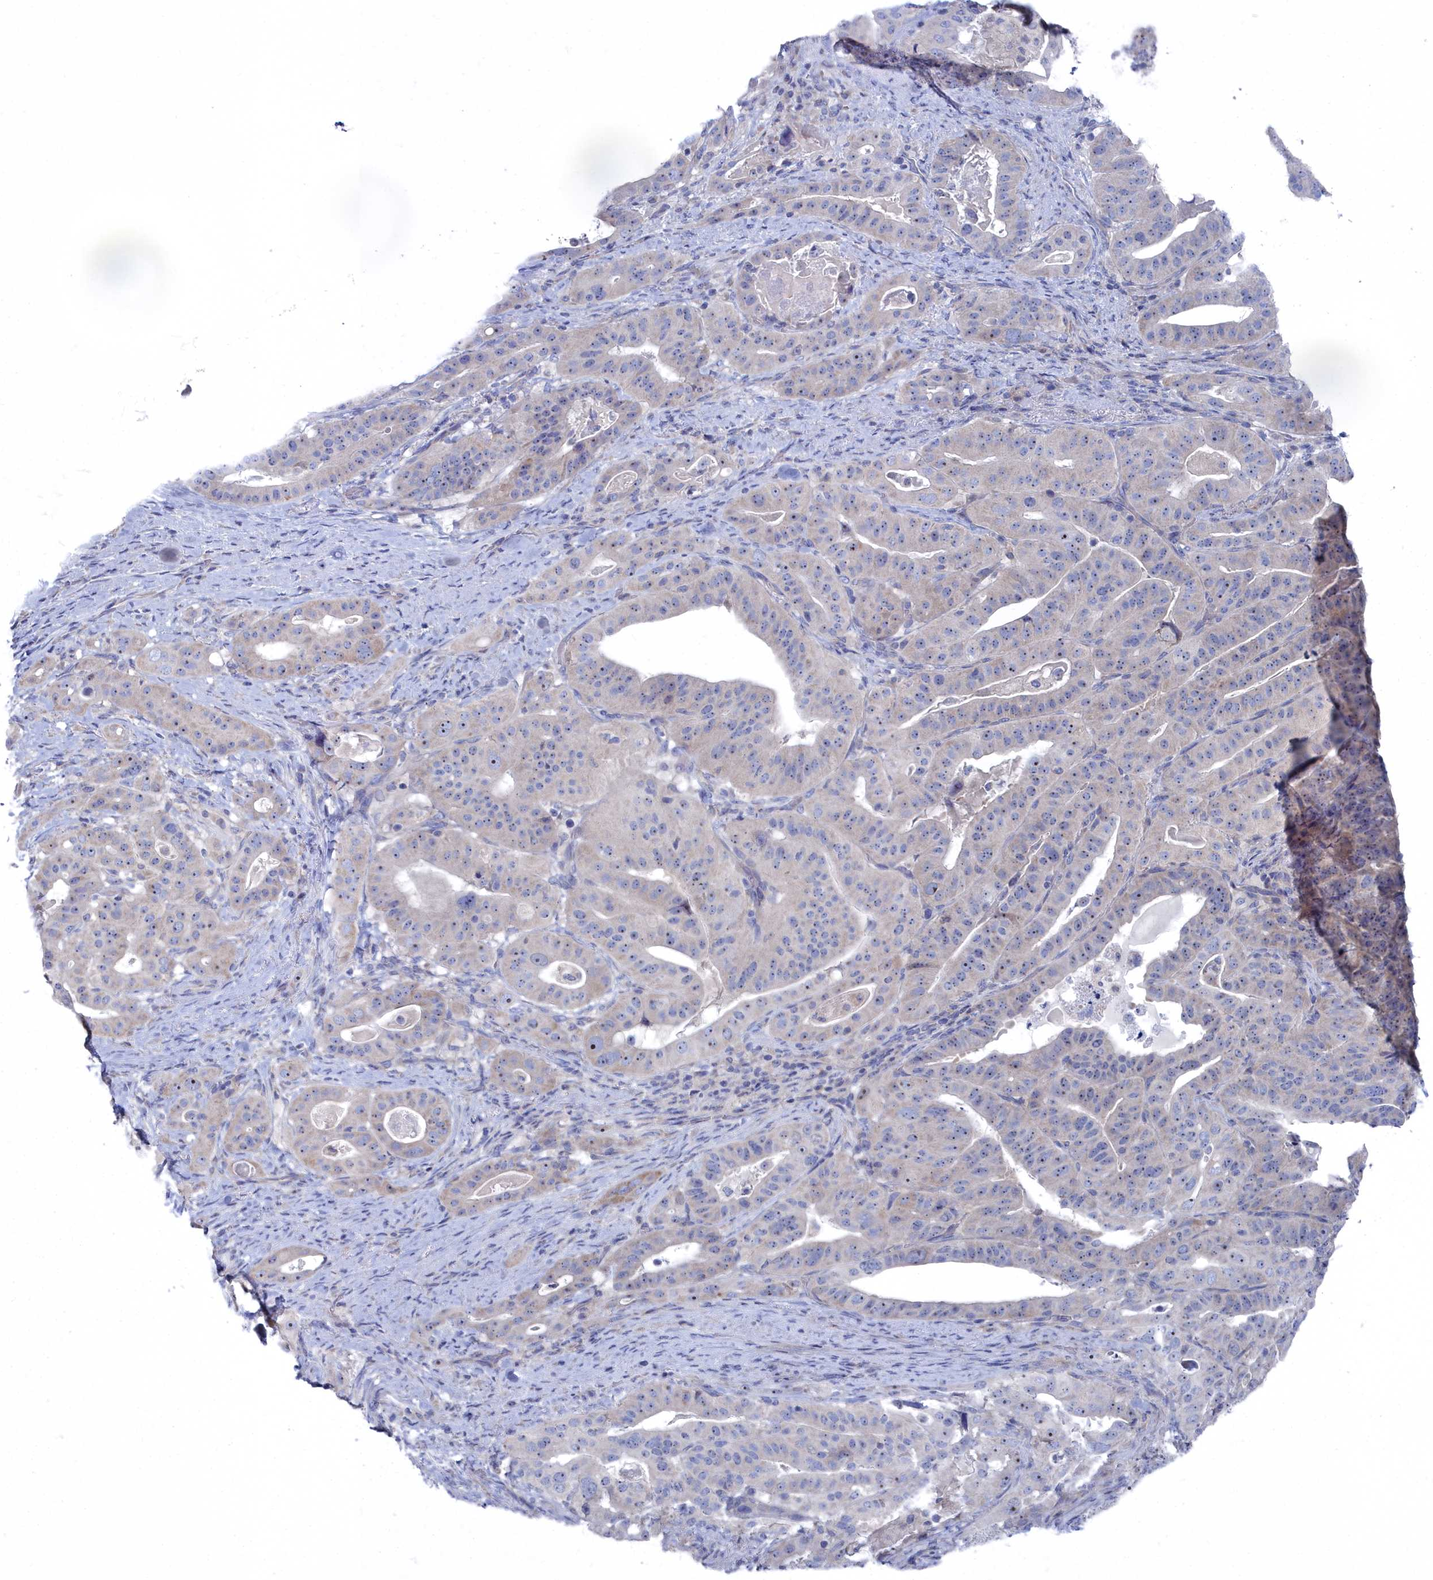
{"staining": {"intensity": "negative", "quantity": "none", "location": "none"}, "tissue": "stomach cancer", "cell_type": "Tumor cells", "image_type": "cancer", "snomed": [{"axis": "morphology", "description": "Adenocarcinoma, NOS"}, {"axis": "topography", "description": "Stomach"}], "caption": "Tumor cells show no significant expression in stomach cancer. (DAB (3,3'-diaminobenzidine) immunohistochemistry (IHC) with hematoxylin counter stain).", "gene": "CCDC149", "patient": {"sex": "male", "age": 48}}